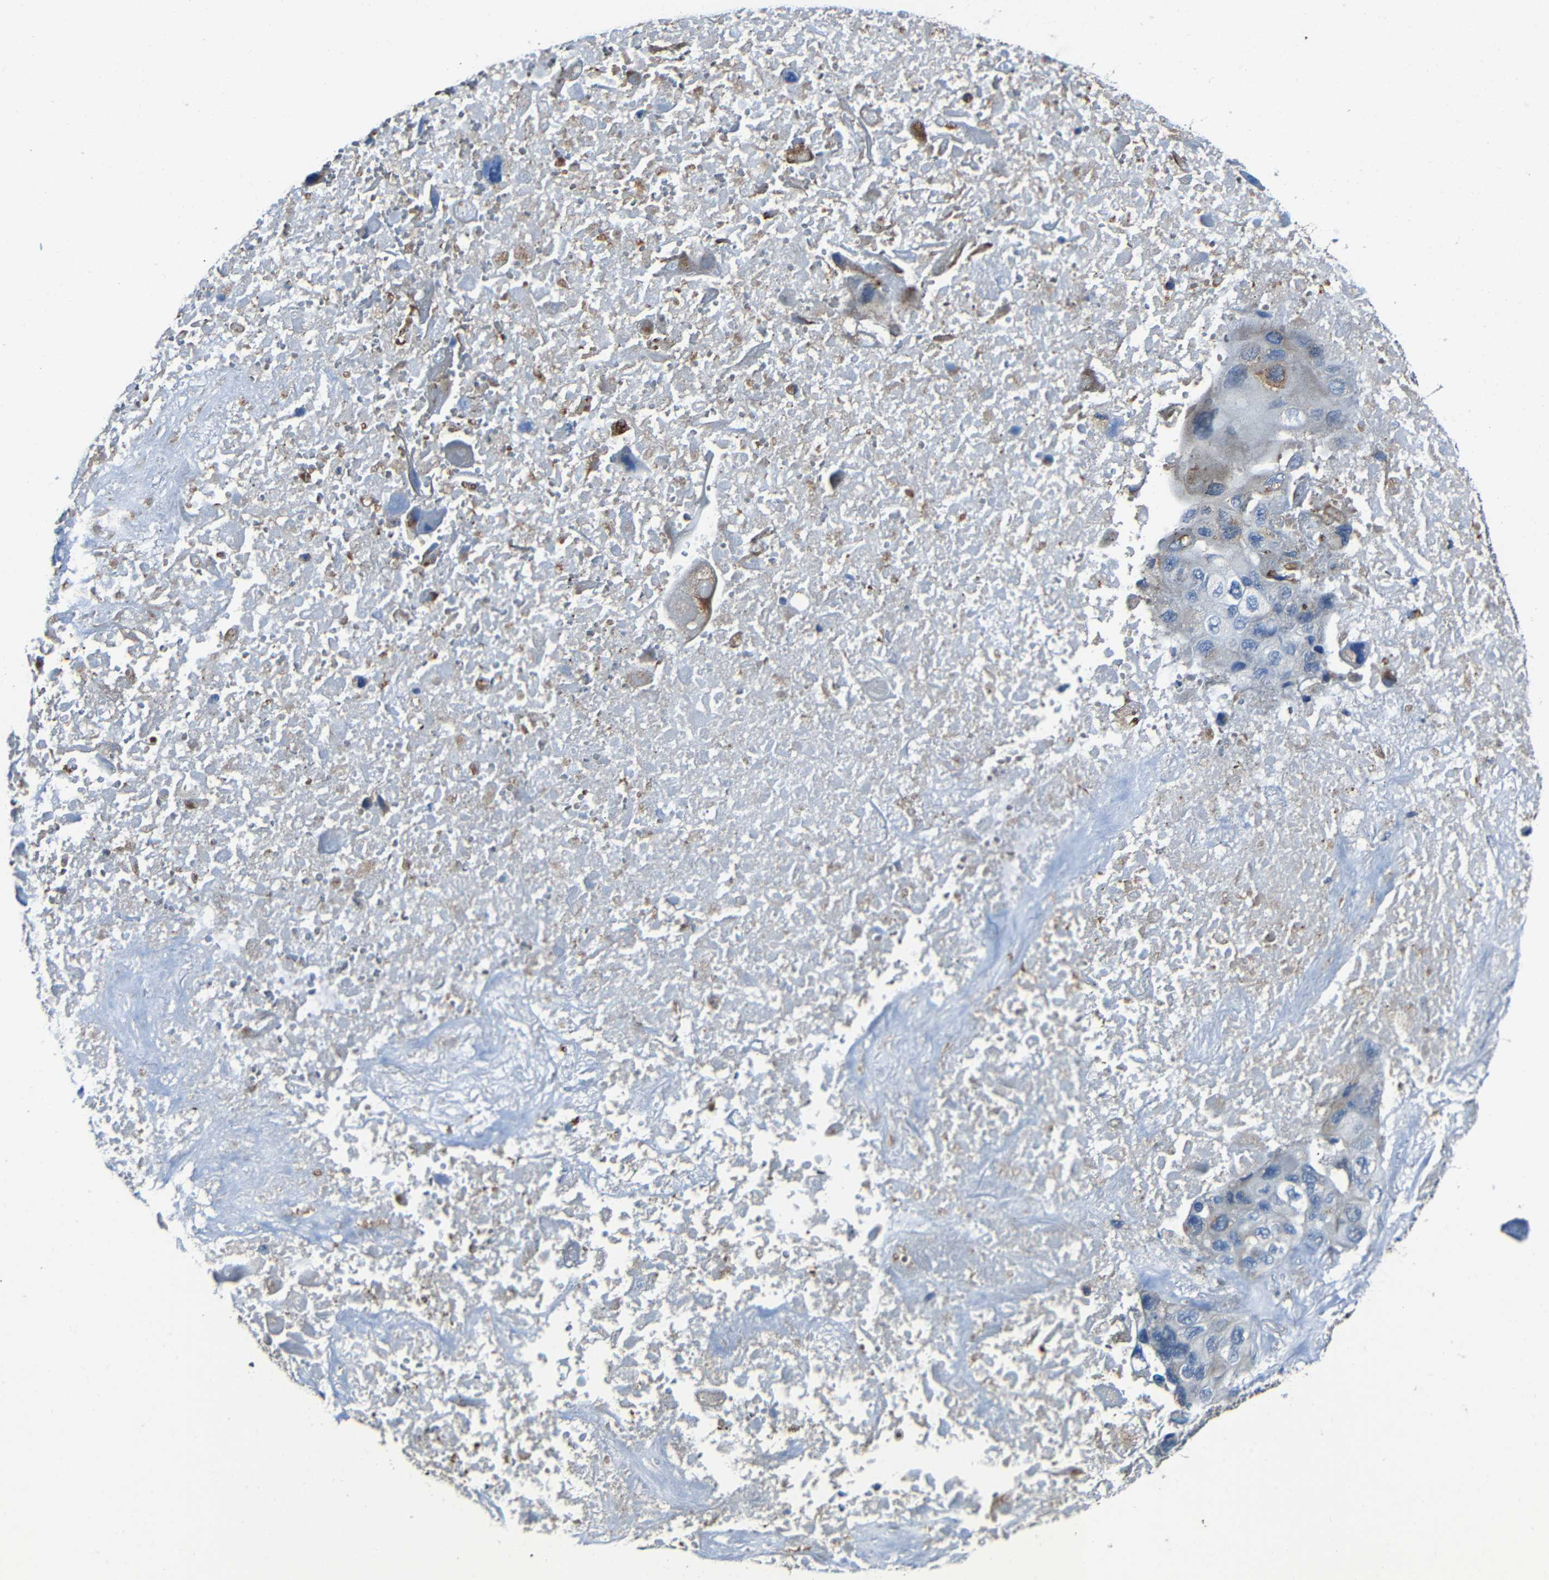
{"staining": {"intensity": "negative", "quantity": "none", "location": "none"}, "tissue": "lung cancer", "cell_type": "Tumor cells", "image_type": "cancer", "snomed": [{"axis": "morphology", "description": "Squamous cell carcinoma, NOS"}, {"axis": "topography", "description": "Lung"}], "caption": "The micrograph shows no significant expression in tumor cells of lung cancer. Nuclei are stained in blue.", "gene": "DNAJC5", "patient": {"sex": "female", "age": 73}}